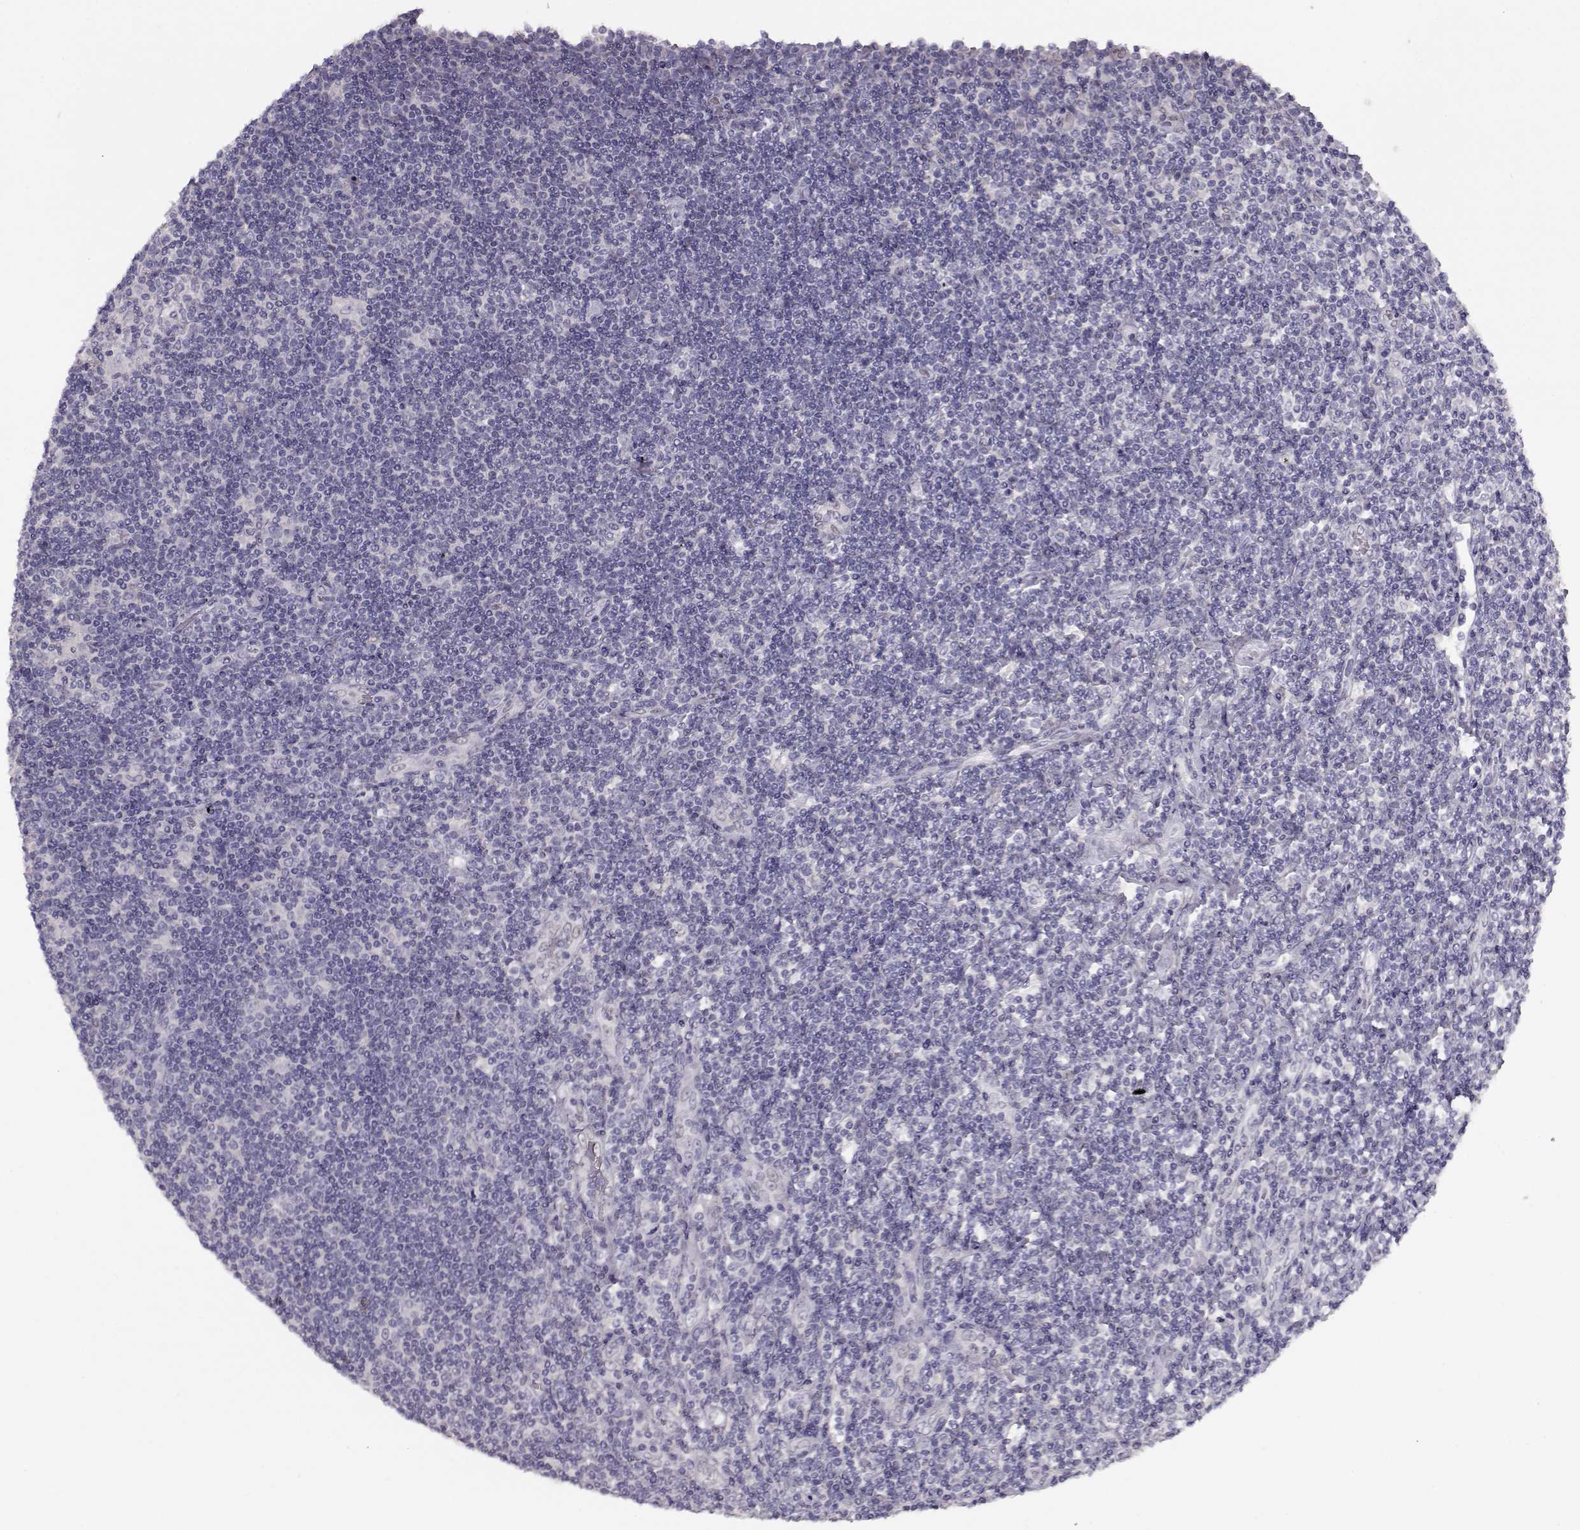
{"staining": {"intensity": "negative", "quantity": "none", "location": "none"}, "tissue": "lymphoma", "cell_type": "Tumor cells", "image_type": "cancer", "snomed": [{"axis": "morphology", "description": "Hodgkin's disease, NOS"}, {"axis": "topography", "description": "Lymph node"}], "caption": "This is an immunohistochemistry histopathology image of lymphoma. There is no positivity in tumor cells.", "gene": "GRK1", "patient": {"sex": "male", "age": 40}}